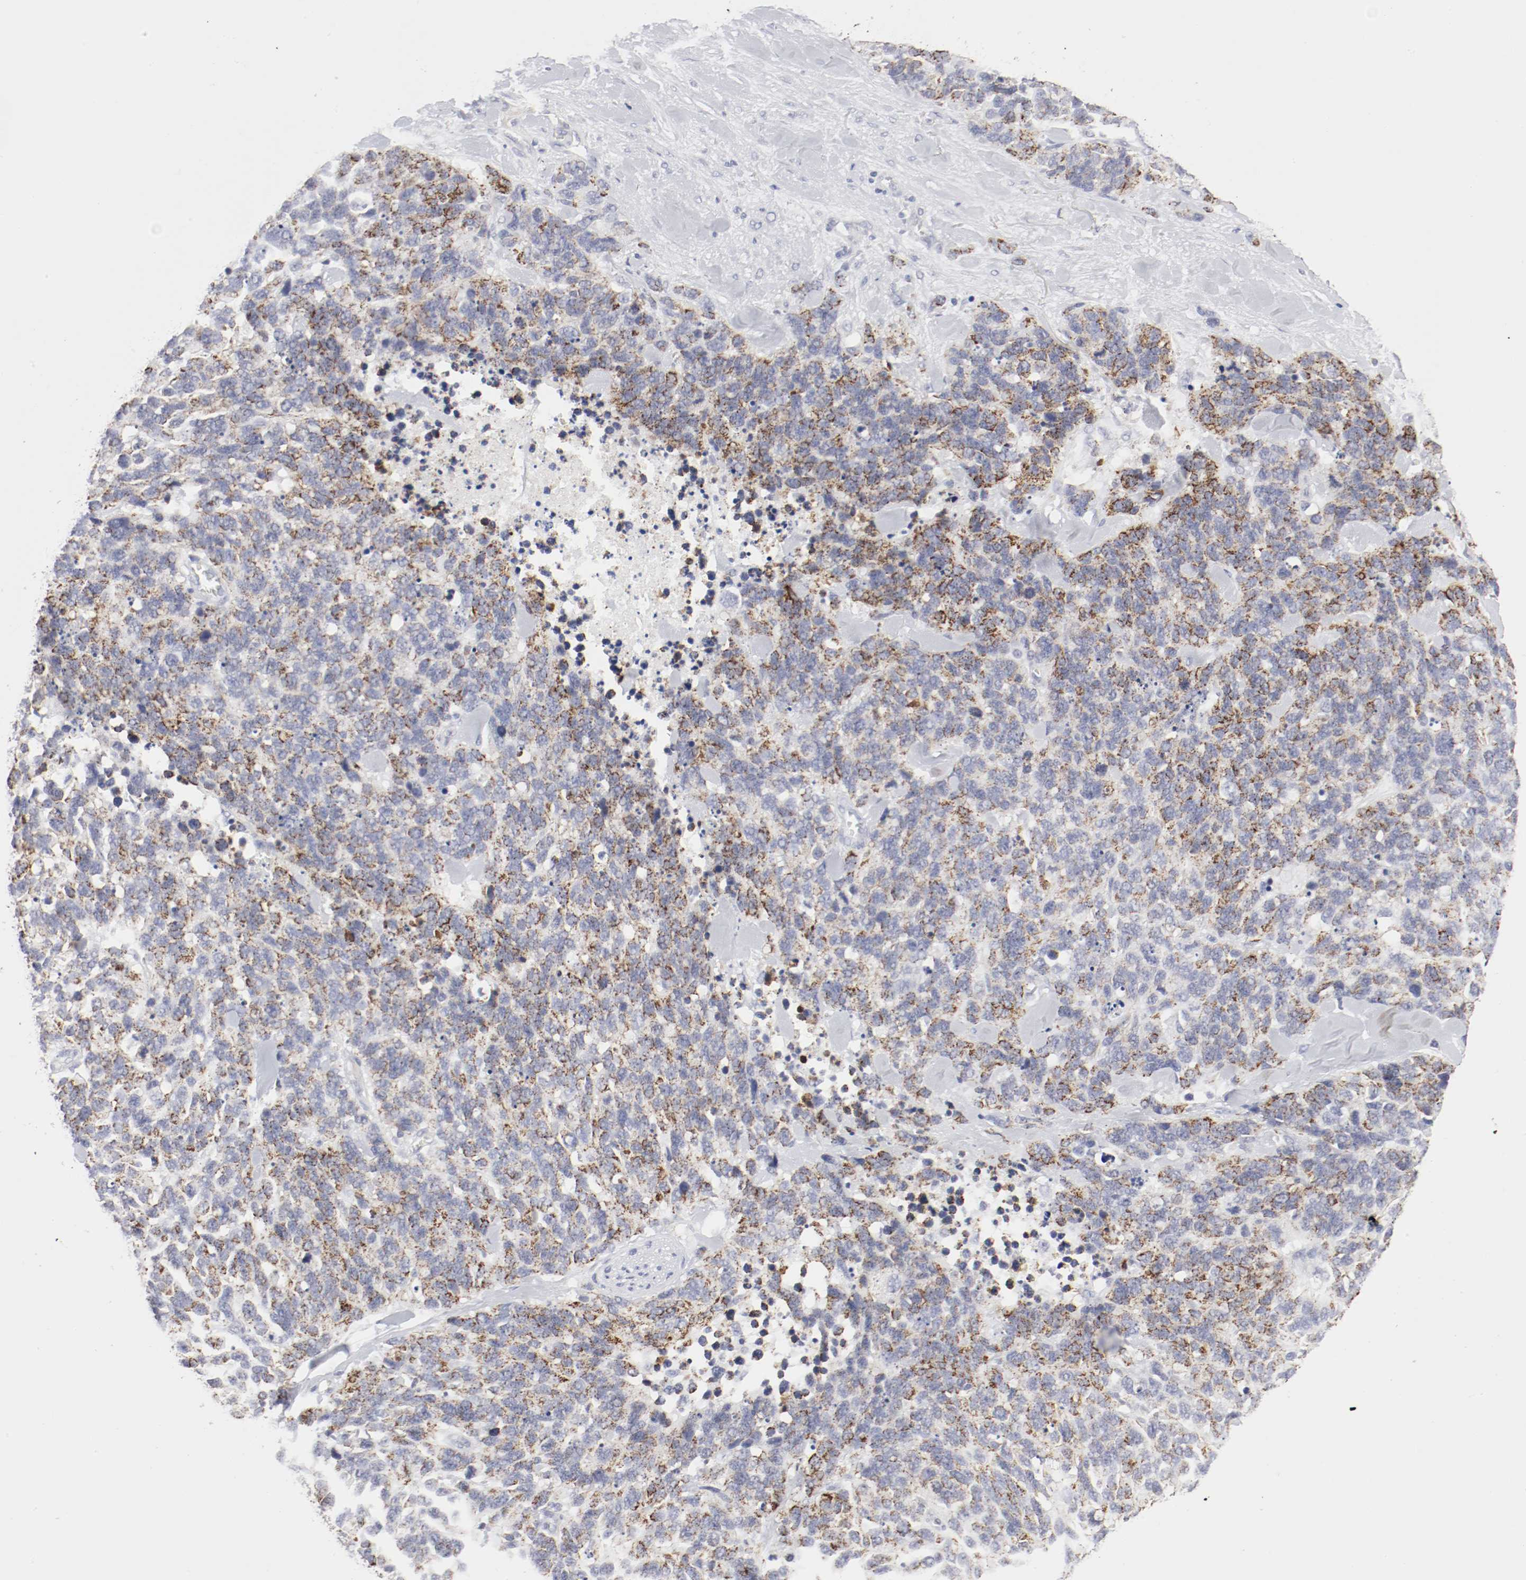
{"staining": {"intensity": "strong", "quantity": ">75%", "location": "cytoplasmic/membranous"}, "tissue": "lung cancer", "cell_type": "Tumor cells", "image_type": "cancer", "snomed": [{"axis": "morphology", "description": "Neoplasm, malignant, NOS"}, {"axis": "topography", "description": "Lung"}], "caption": "Strong cytoplasmic/membranous positivity for a protein is appreciated in approximately >75% of tumor cells of lung neoplasm (malignant) using IHC.", "gene": "ITGAX", "patient": {"sex": "female", "age": 58}}